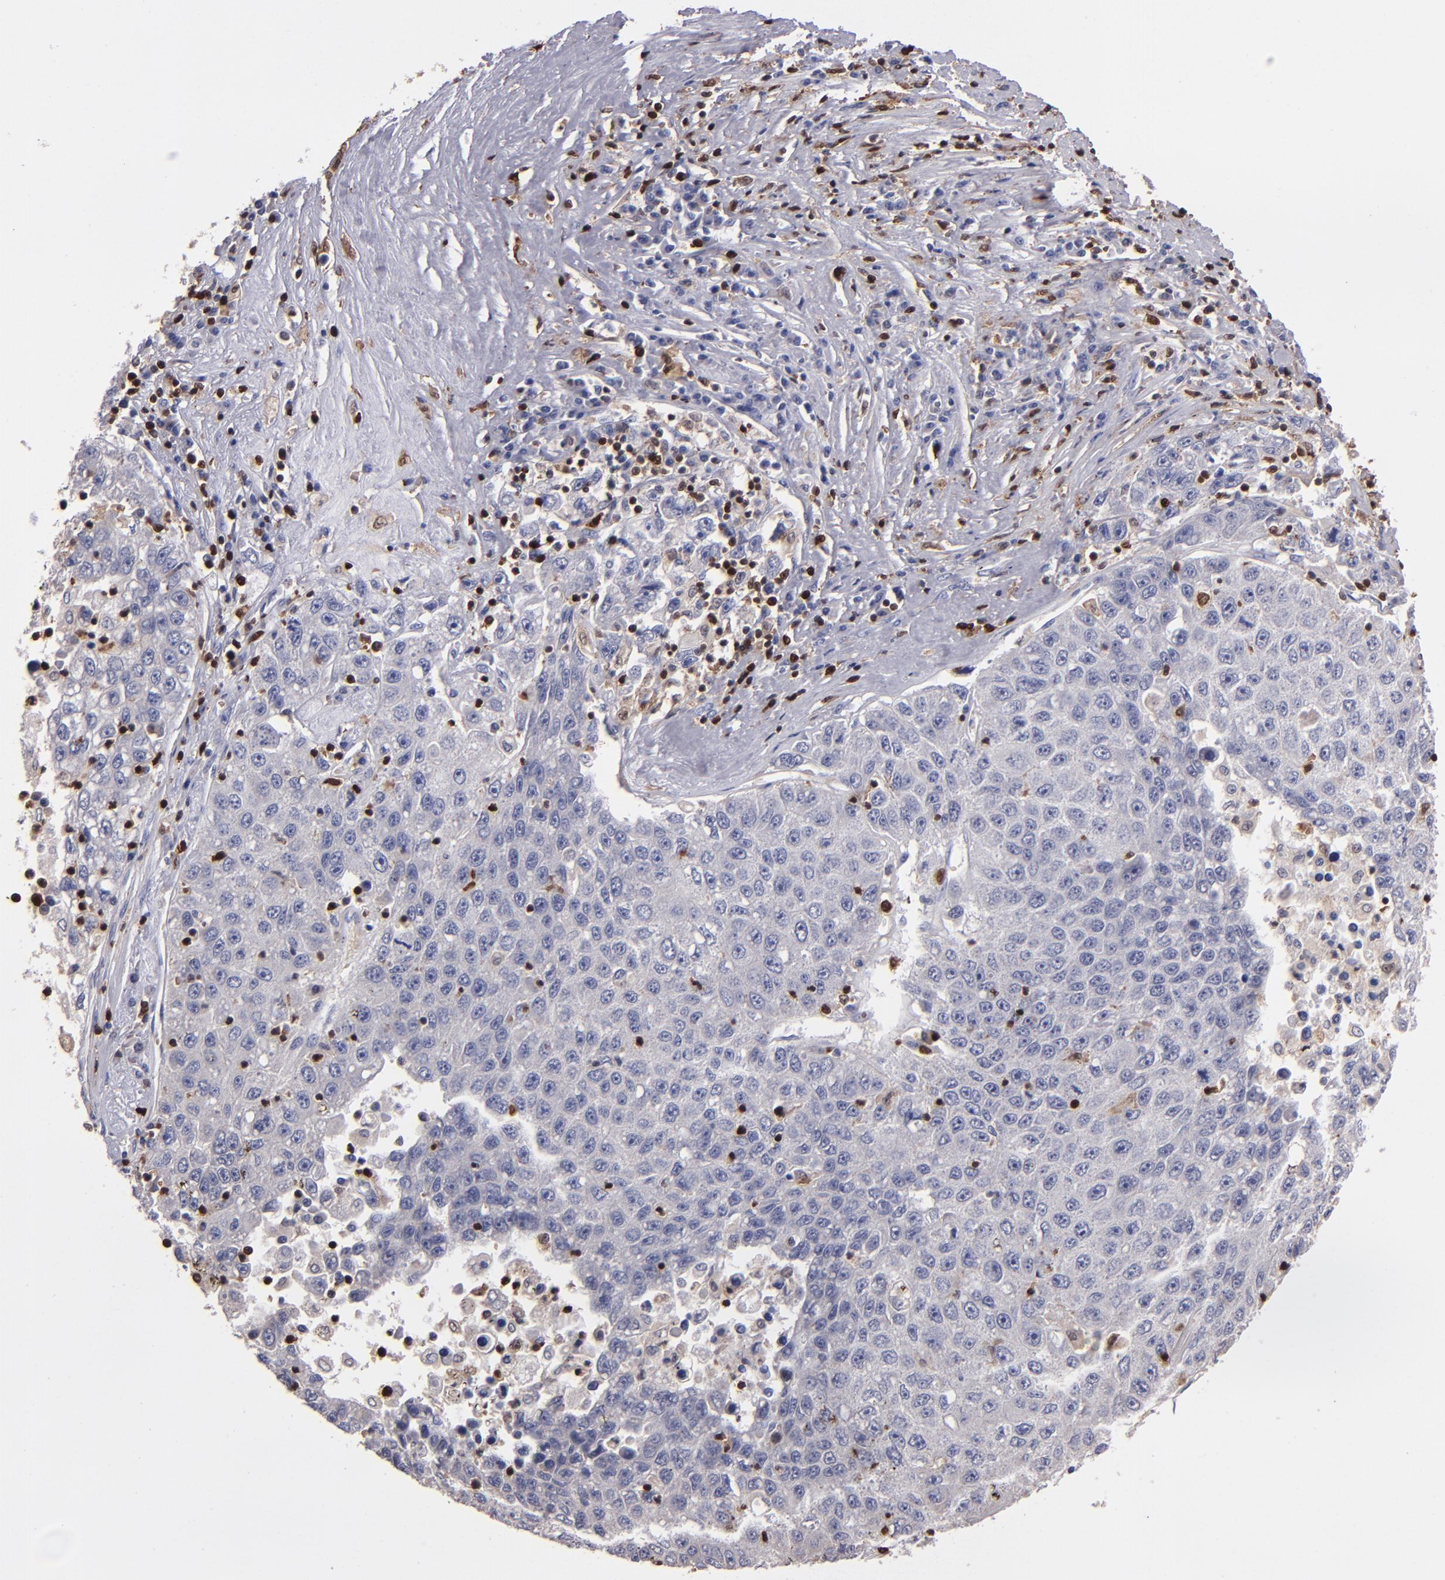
{"staining": {"intensity": "negative", "quantity": "none", "location": "none"}, "tissue": "liver cancer", "cell_type": "Tumor cells", "image_type": "cancer", "snomed": [{"axis": "morphology", "description": "Carcinoma, Hepatocellular, NOS"}, {"axis": "topography", "description": "Liver"}], "caption": "The immunohistochemistry micrograph has no significant expression in tumor cells of liver cancer (hepatocellular carcinoma) tissue. The staining is performed using DAB (3,3'-diaminobenzidine) brown chromogen with nuclei counter-stained in using hematoxylin.", "gene": "S100A4", "patient": {"sex": "male", "age": 49}}